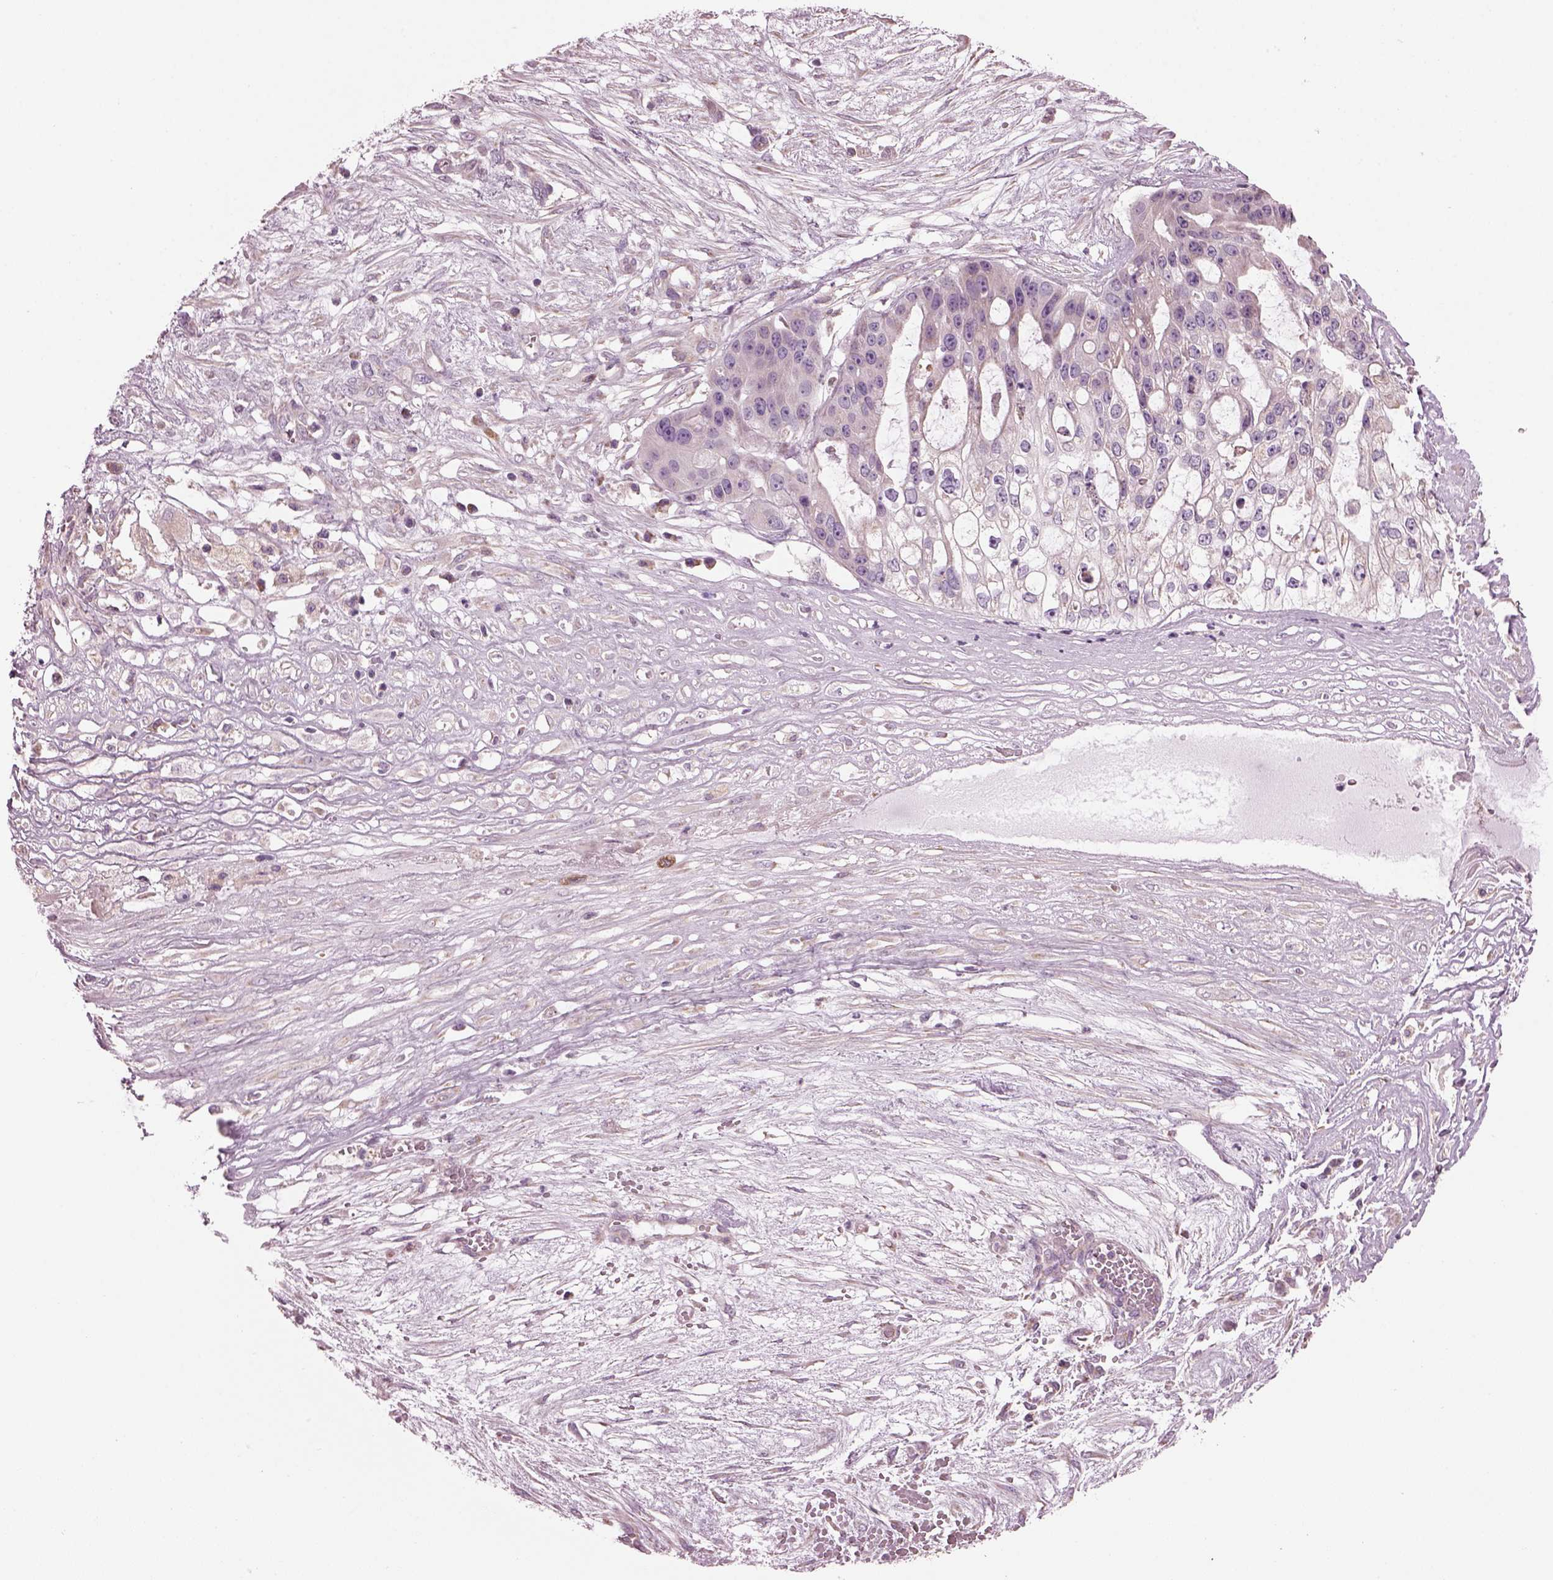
{"staining": {"intensity": "negative", "quantity": "none", "location": "none"}, "tissue": "ovarian cancer", "cell_type": "Tumor cells", "image_type": "cancer", "snomed": [{"axis": "morphology", "description": "Cystadenocarcinoma, serous, NOS"}, {"axis": "topography", "description": "Ovary"}], "caption": "DAB (3,3'-diaminobenzidine) immunohistochemical staining of ovarian serous cystadenocarcinoma shows no significant staining in tumor cells. Brightfield microscopy of IHC stained with DAB (brown) and hematoxylin (blue), captured at high magnification.", "gene": "SPATA7", "patient": {"sex": "female", "age": 56}}